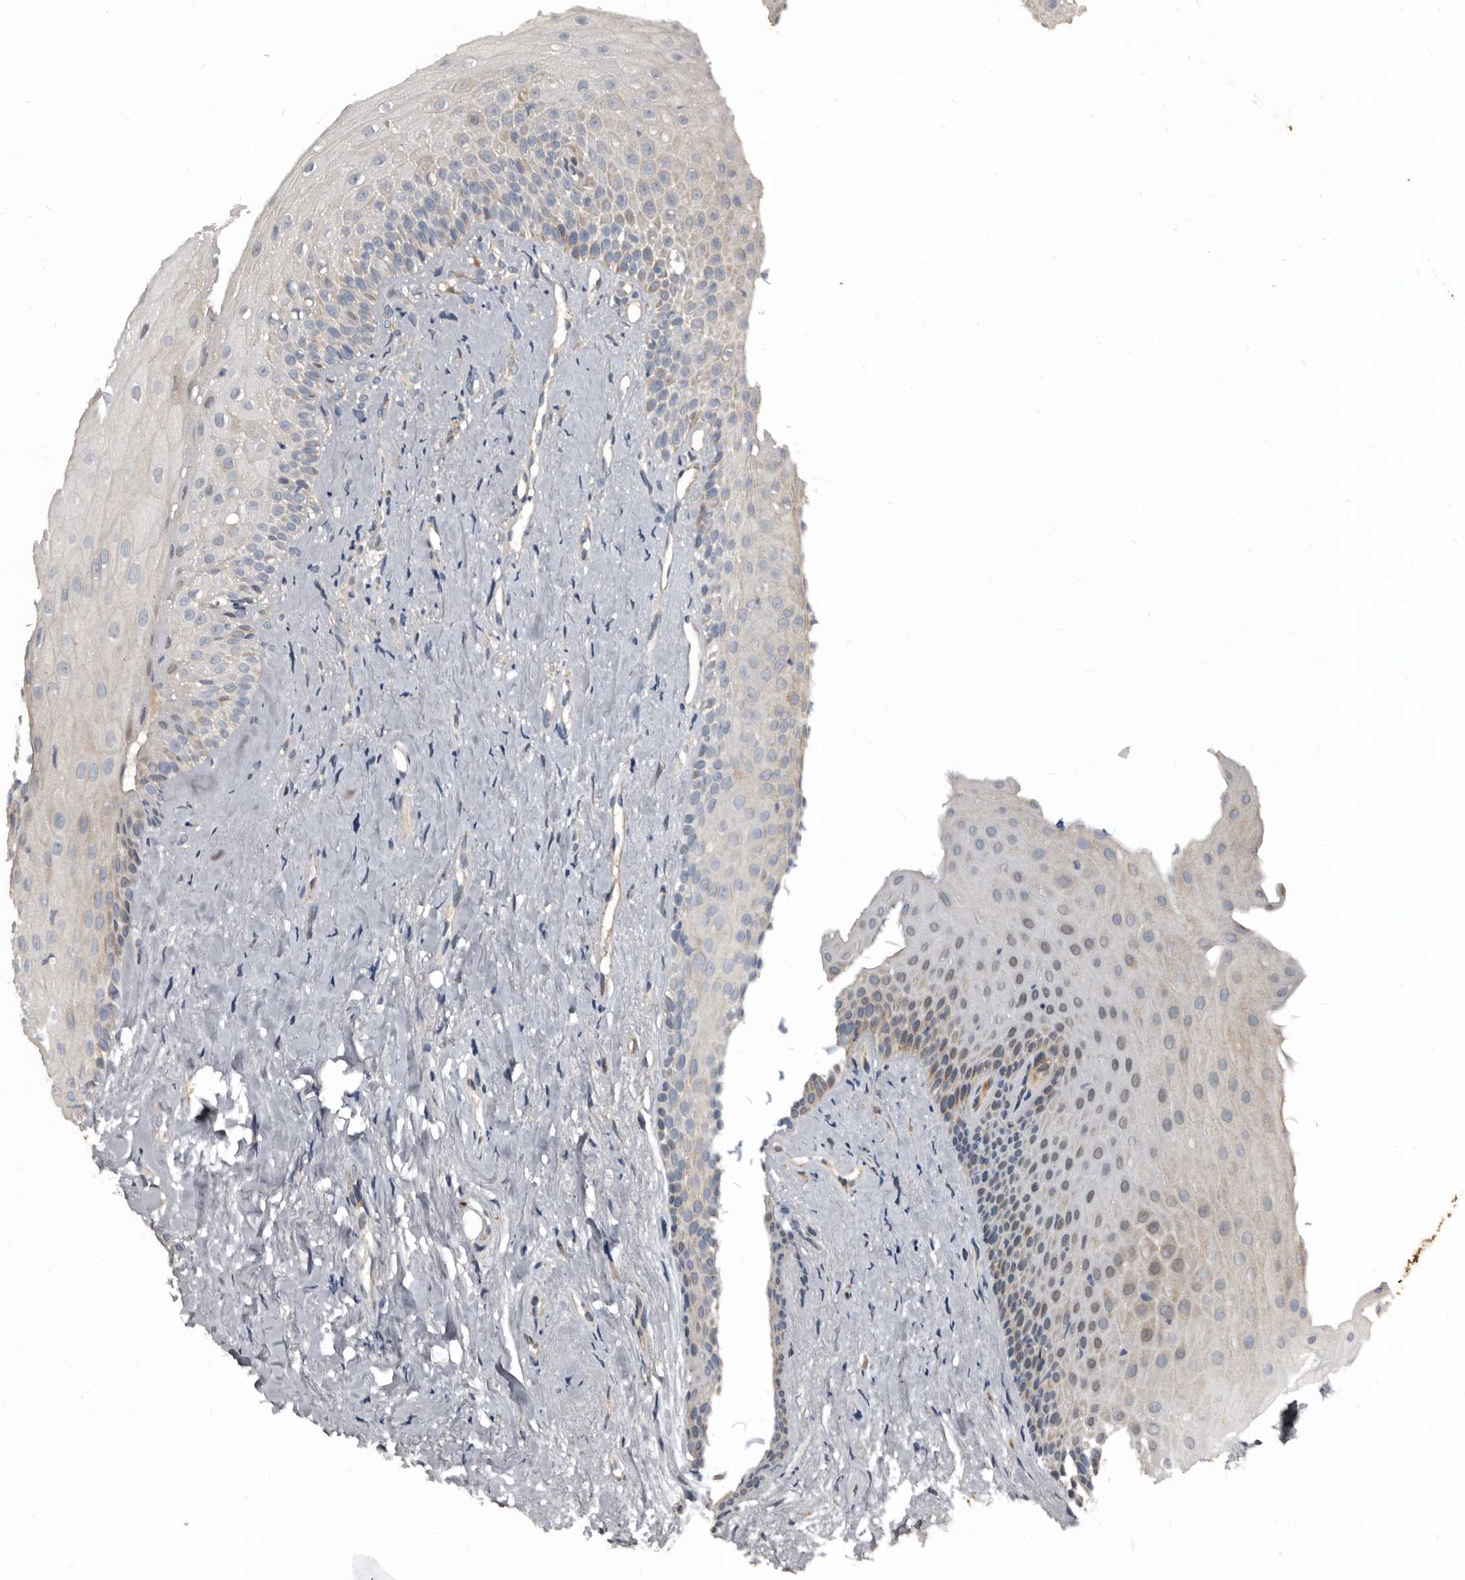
{"staining": {"intensity": "weak", "quantity": "<25%", "location": "cytoplasmic/membranous"}, "tissue": "oral mucosa", "cell_type": "Squamous epithelial cells", "image_type": "normal", "snomed": [{"axis": "morphology", "description": "Normal tissue, NOS"}, {"axis": "topography", "description": "Oral tissue"}], "caption": "High power microscopy histopathology image of an immunohistochemistry (IHC) histopathology image of benign oral mucosa, revealing no significant positivity in squamous epithelial cells.", "gene": "DHPS", "patient": {"sex": "female", "age": 63}}